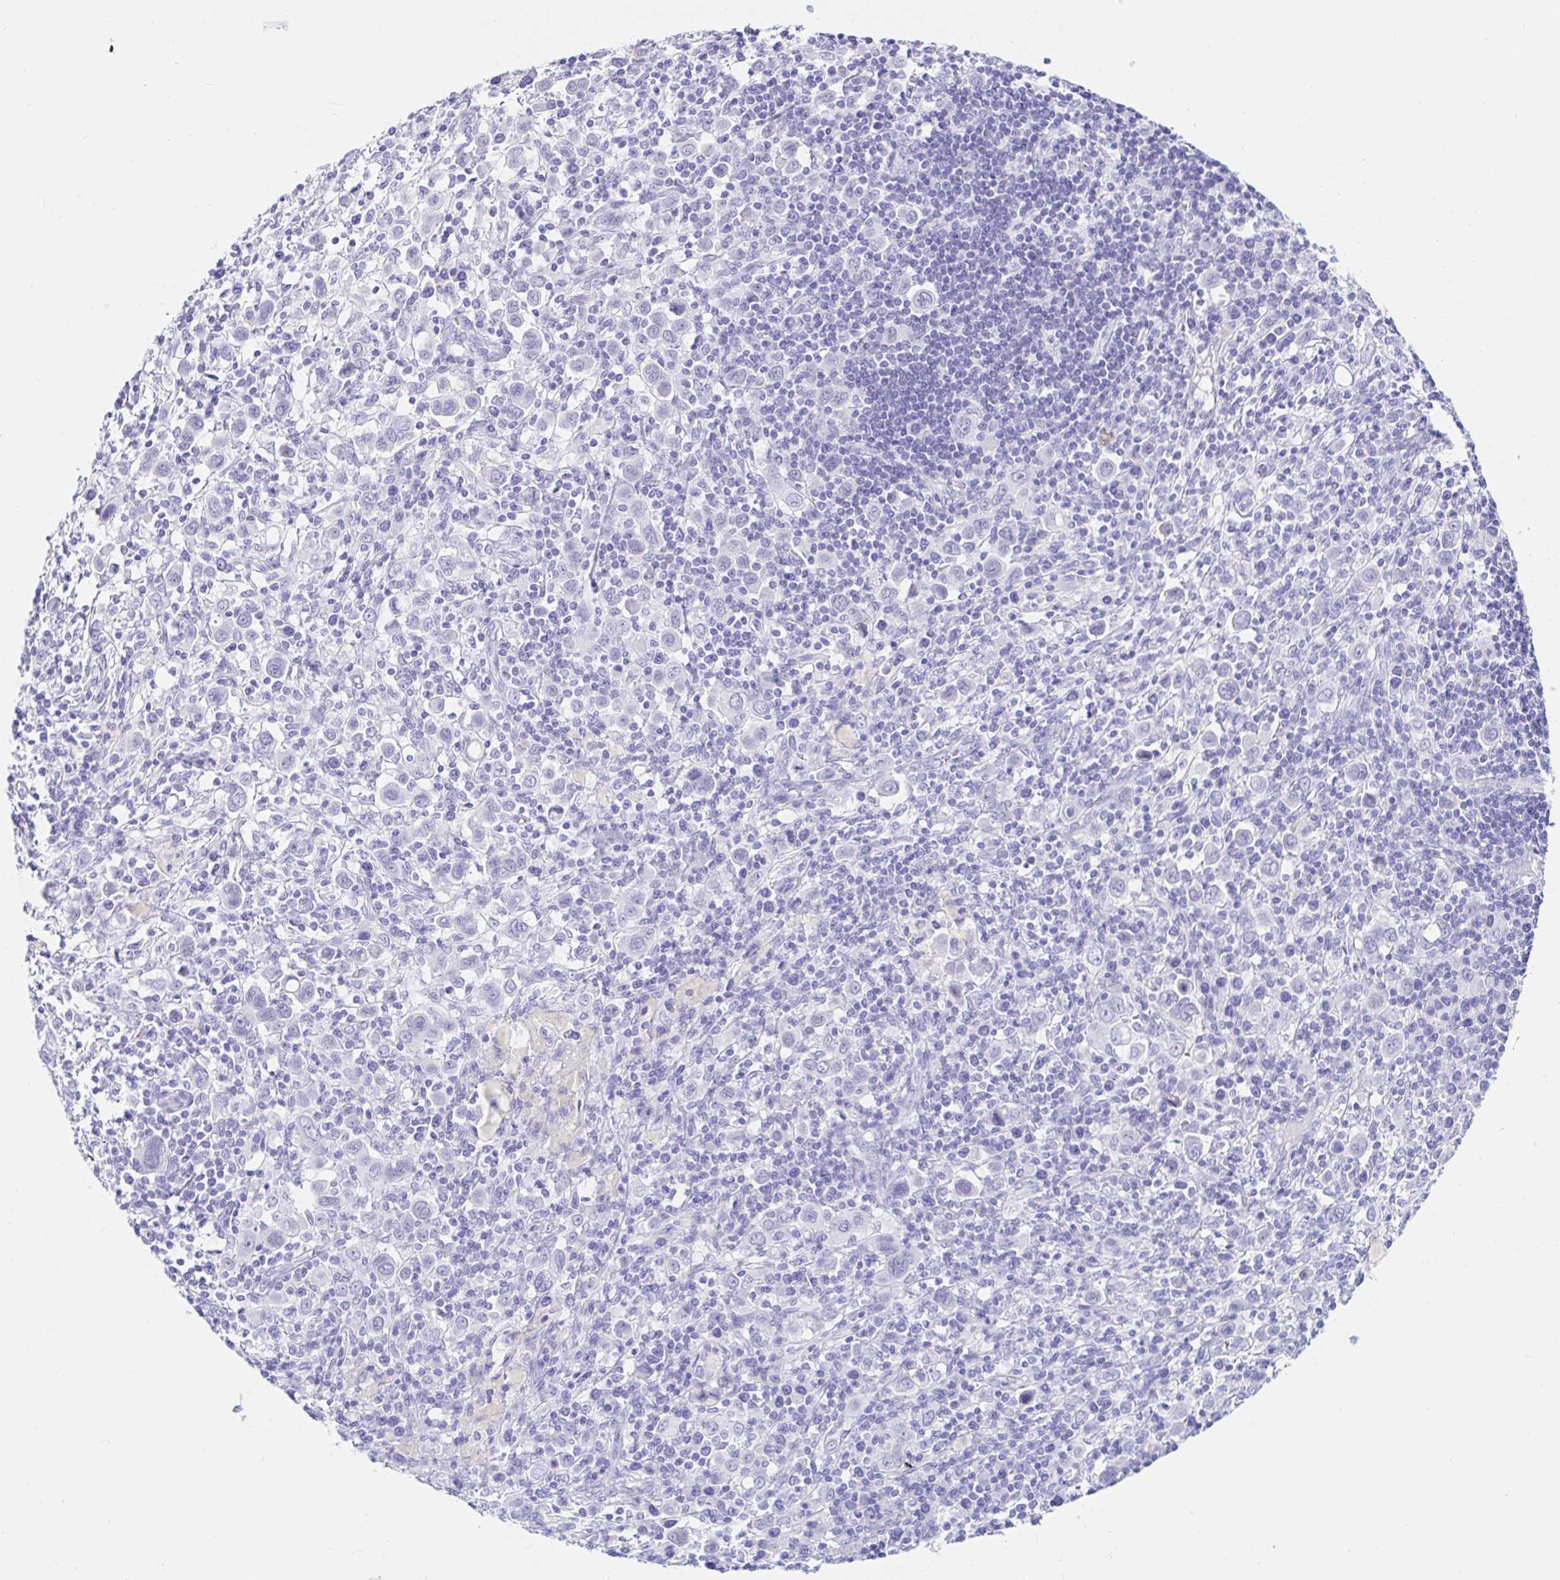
{"staining": {"intensity": "negative", "quantity": "none", "location": "none"}, "tissue": "stomach cancer", "cell_type": "Tumor cells", "image_type": "cancer", "snomed": [{"axis": "morphology", "description": "Adenocarcinoma, NOS"}, {"axis": "topography", "description": "Stomach, upper"}], "caption": "Stomach cancer (adenocarcinoma) was stained to show a protein in brown. There is no significant staining in tumor cells. (IHC, brightfield microscopy, high magnification).", "gene": "OR6T1", "patient": {"sex": "male", "age": 75}}